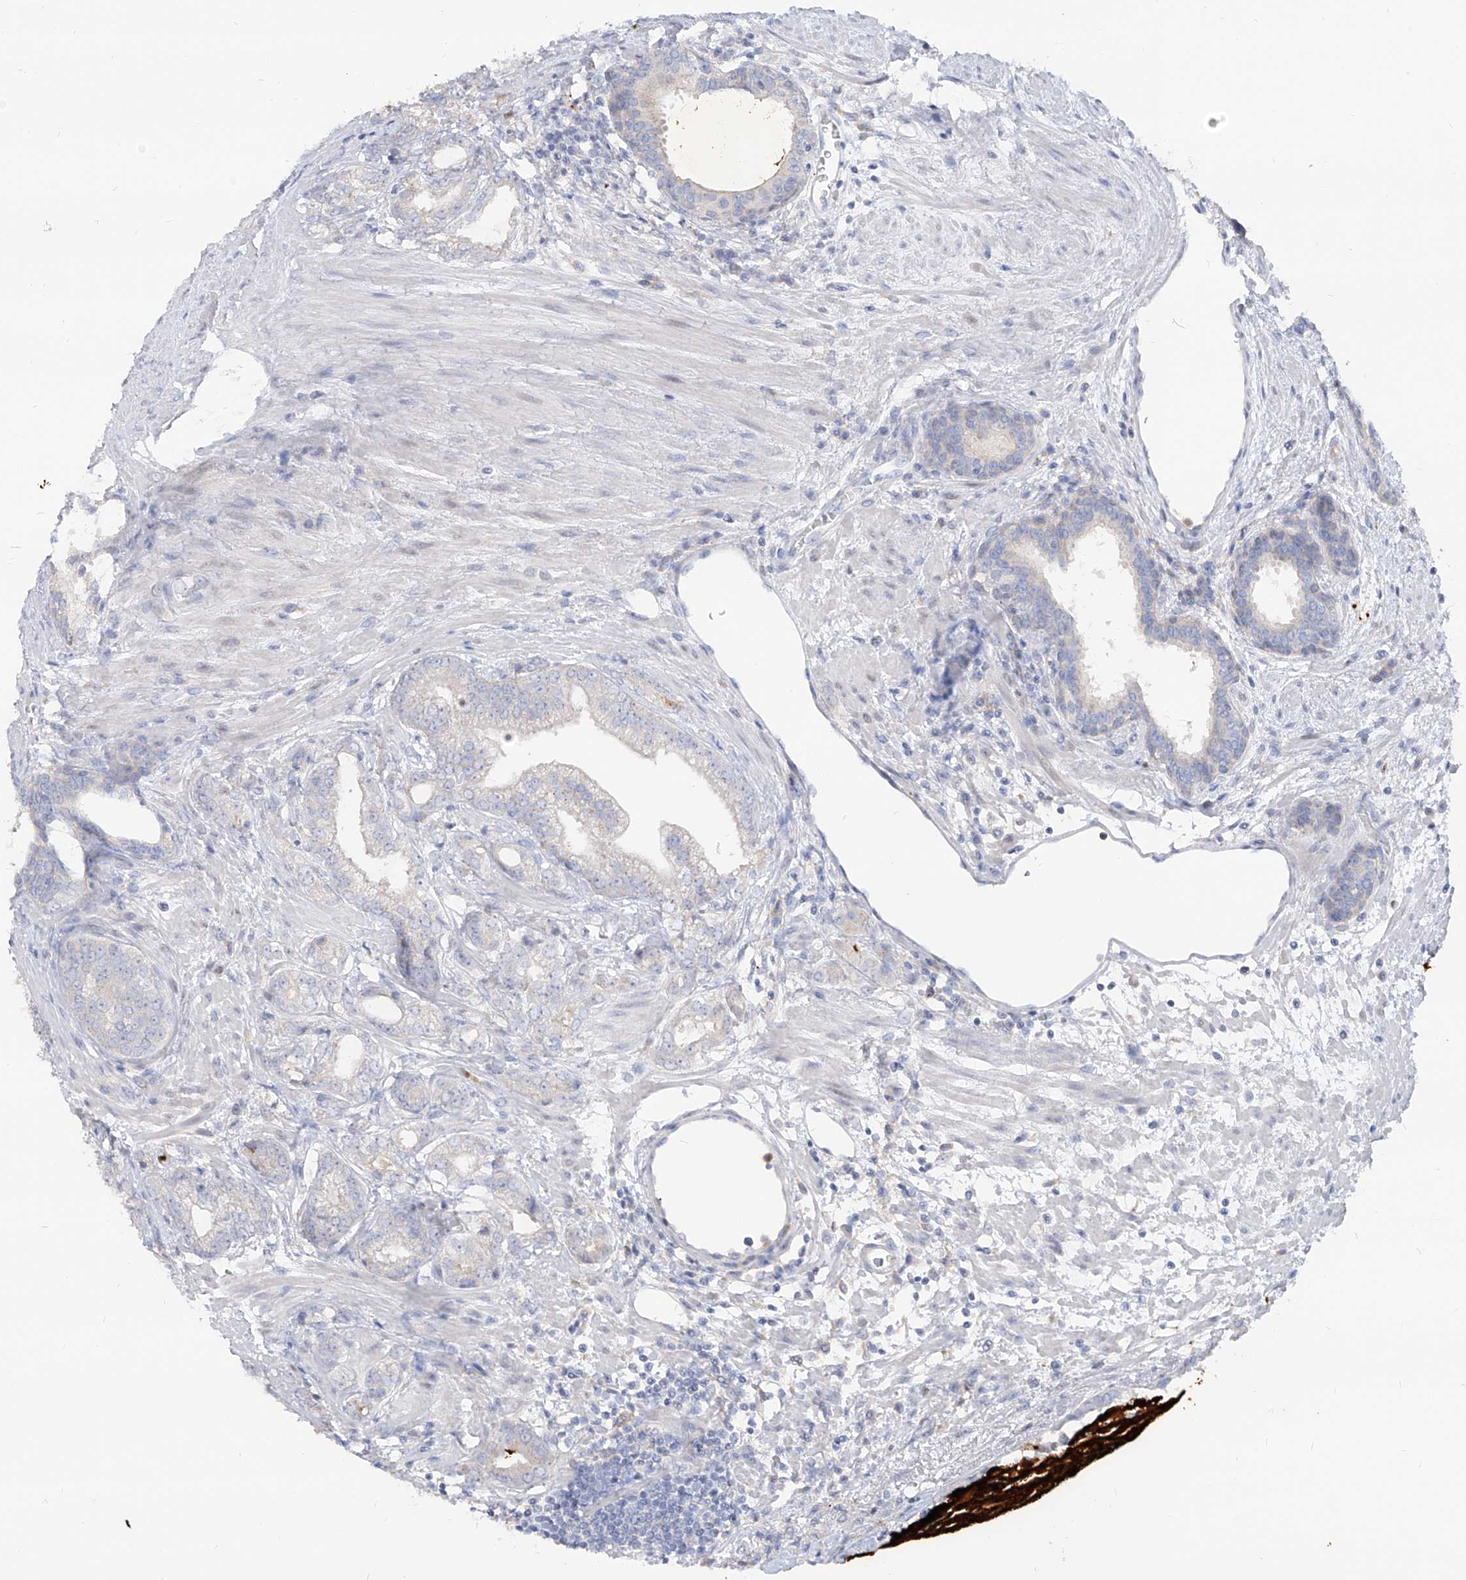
{"staining": {"intensity": "negative", "quantity": "none", "location": "none"}, "tissue": "prostate cancer", "cell_type": "Tumor cells", "image_type": "cancer", "snomed": [{"axis": "morphology", "description": "Normal morphology"}, {"axis": "morphology", "description": "Adenocarcinoma, Low grade"}, {"axis": "topography", "description": "Prostate"}], "caption": "The histopathology image shows no staining of tumor cells in prostate adenocarcinoma (low-grade). Brightfield microscopy of IHC stained with DAB (3,3'-diaminobenzidine) (brown) and hematoxylin (blue), captured at high magnification.", "gene": "RBFOX3", "patient": {"sex": "male", "age": 72}}